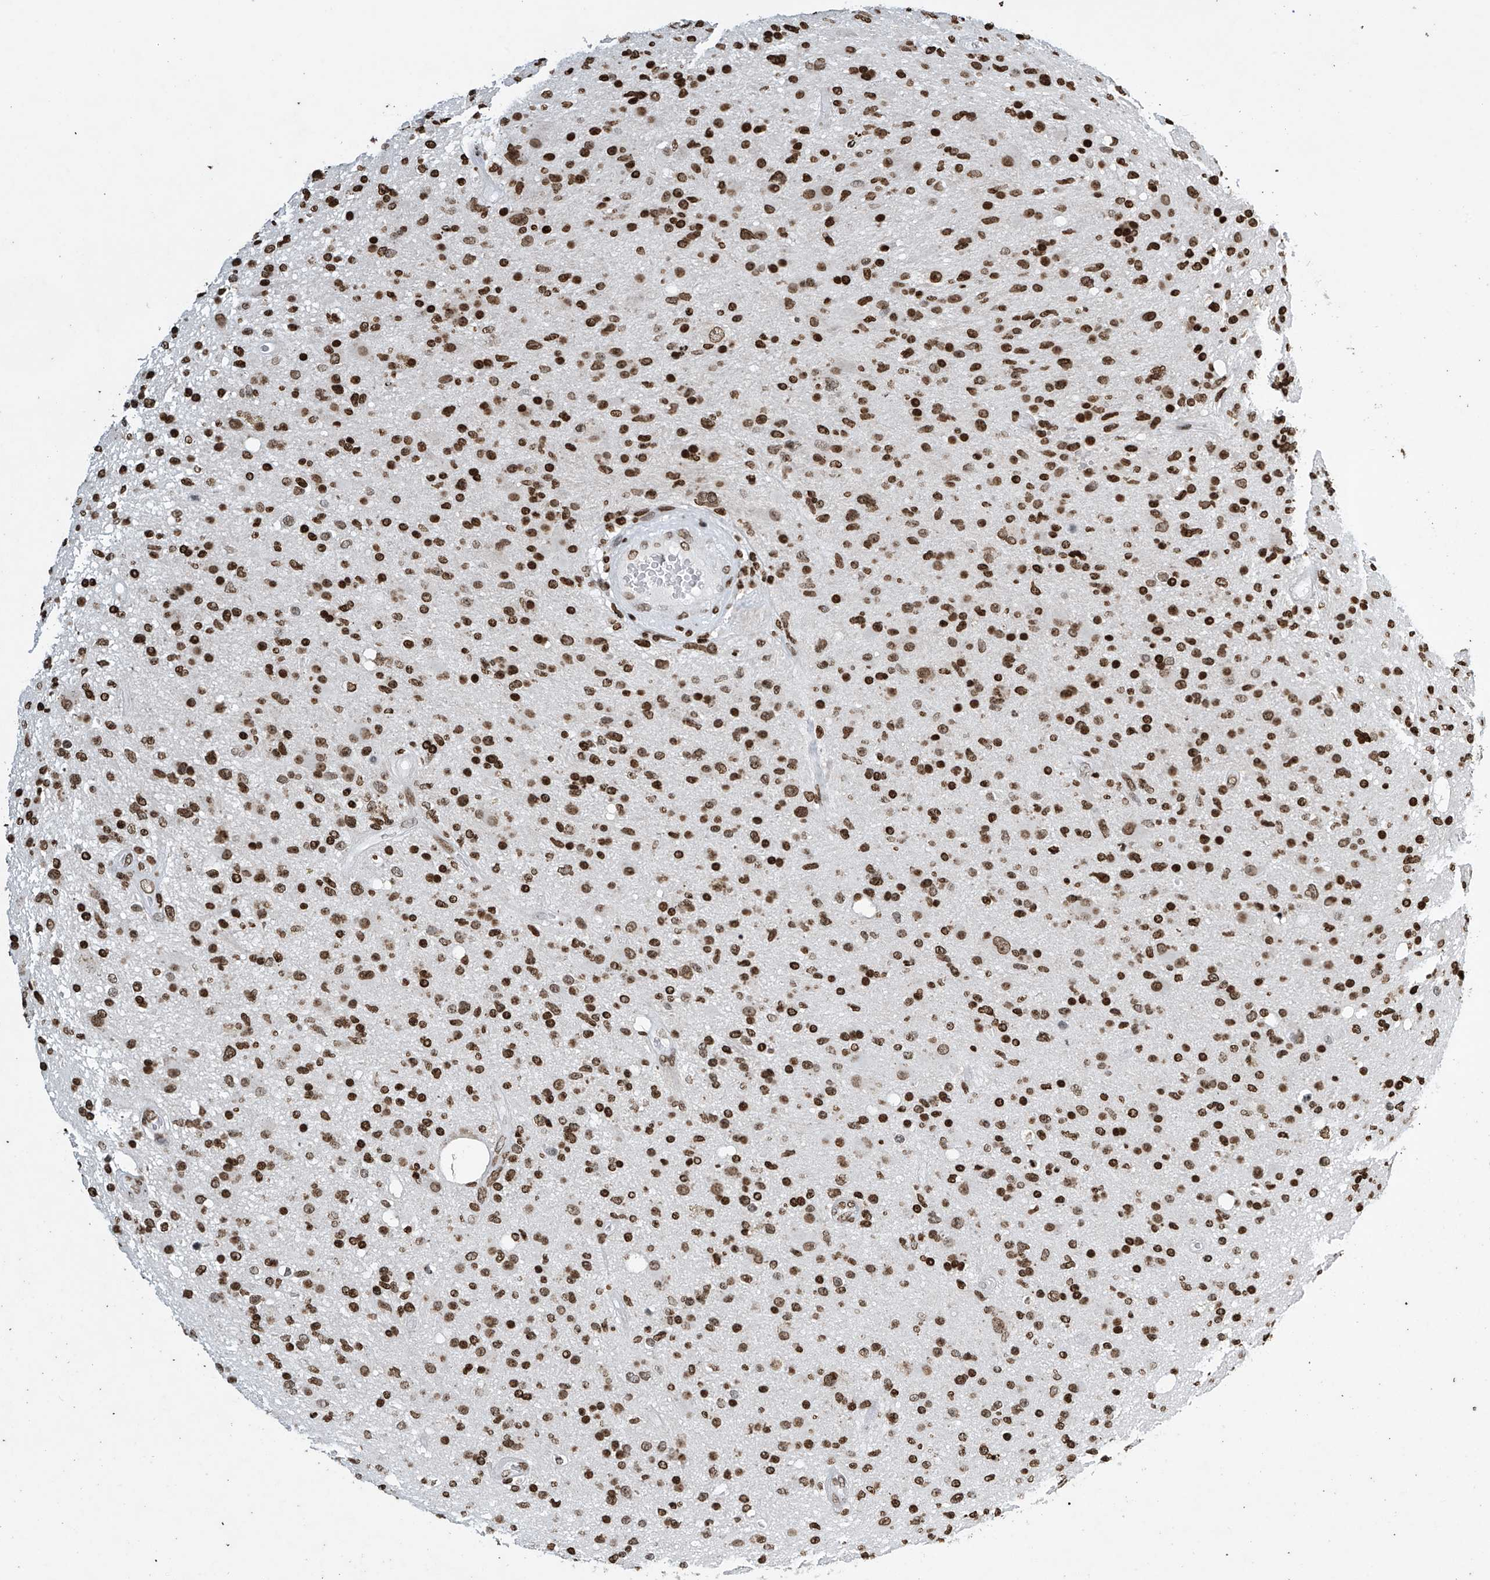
{"staining": {"intensity": "moderate", "quantity": ">75%", "location": "nuclear"}, "tissue": "glioma", "cell_type": "Tumor cells", "image_type": "cancer", "snomed": [{"axis": "morphology", "description": "Glioma, malignant, High grade"}, {"axis": "topography", "description": "Brain"}], "caption": "A photomicrograph of malignant glioma (high-grade) stained for a protein displays moderate nuclear brown staining in tumor cells.", "gene": "H4C16", "patient": {"sex": "male", "age": 33}}